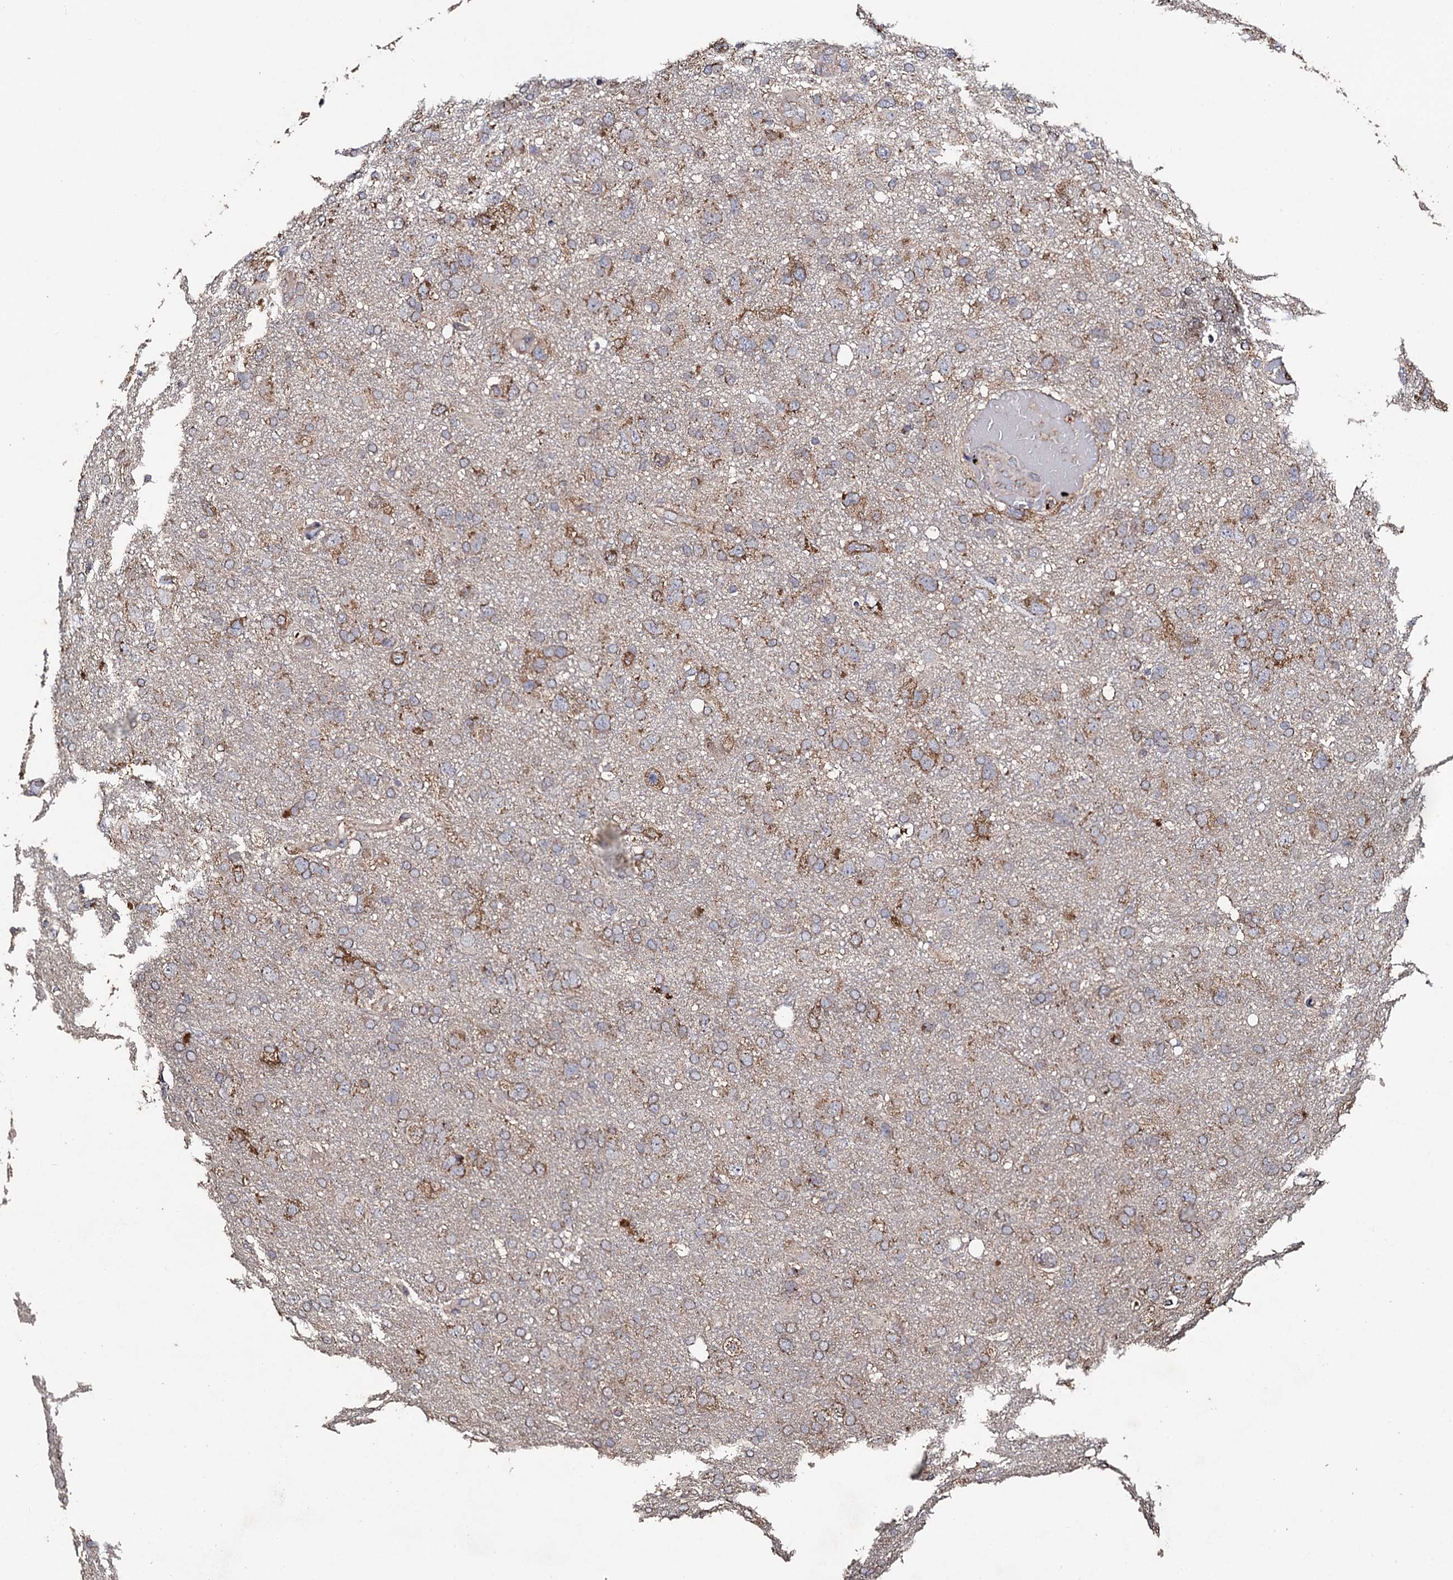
{"staining": {"intensity": "moderate", "quantity": "25%-75%", "location": "cytoplasmic/membranous"}, "tissue": "glioma", "cell_type": "Tumor cells", "image_type": "cancer", "snomed": [{"axis": "morphology", "description": "Glioma, malignant, High grade"}, {"axis": "topography", "description": "Brain"}], "caption": "Immunohistochemistry micrograph of human glioma stained for a protein (brown), which displays medium levels of moderate cytoplasmic/membranous staining in about 25%-75% of tumor cells.", "gene": "PPTC7", "patient": {"sex": "male", "age": 61}}